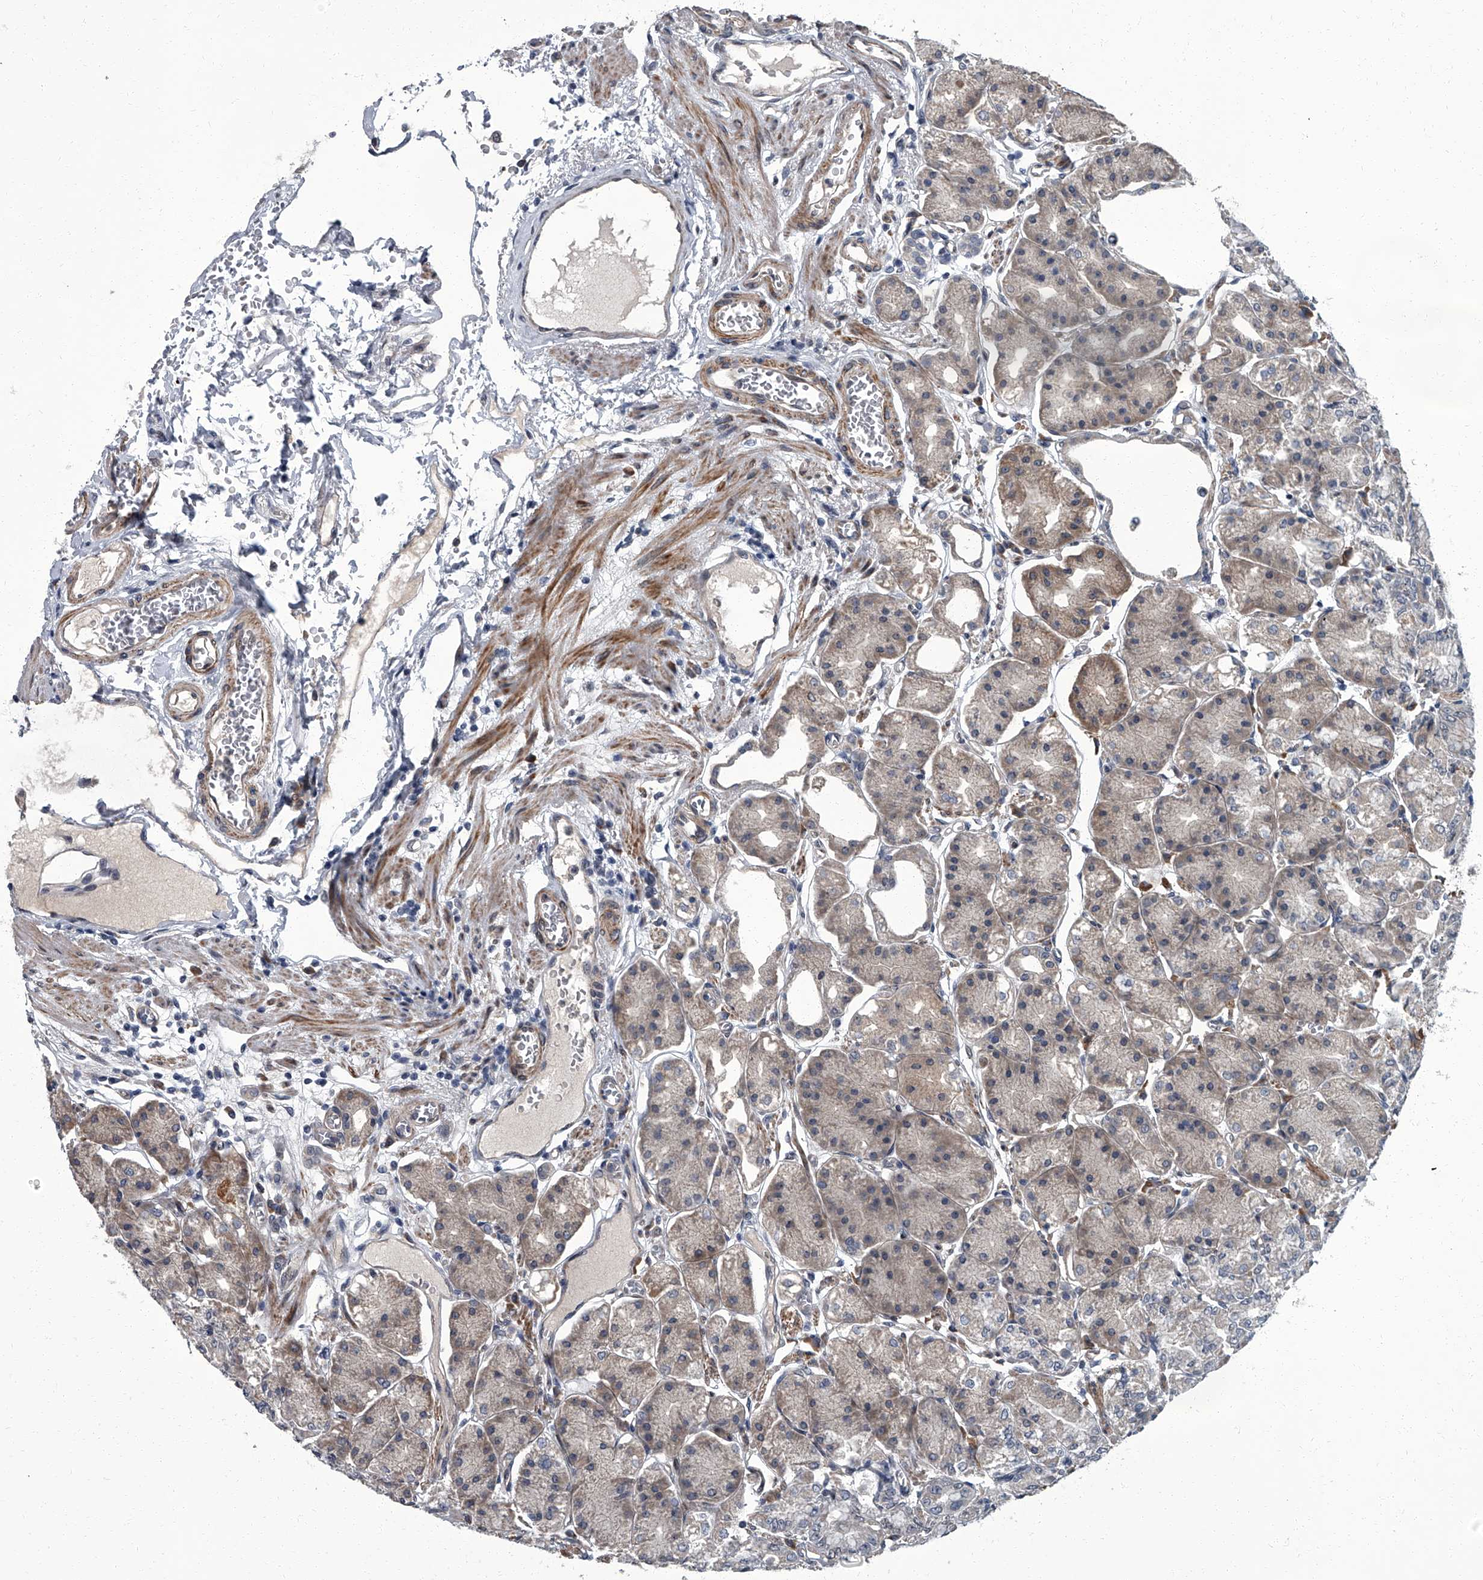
{"staining": {"intensity": "weak", "quantity": "25%-75%", "location": "cytoplasmic/membranous"}, "tissue": "stomach", "cell_type": "Glandular cells", "image_type": "normal", "snomed": [{"axis": "morphology", "description": "Normal tissue, NOS"}, {"axis": "topography", "description": "Stomach, lower"}], "caption": "Immunohistochemistry (IHC) (DAB) staining of unremarkable stomach reveals weak cytoplasmic/membranous protein expression in approximately 25%-75% of glandular cells.", "gene": "ZNF274", "patient": {"sex": "male", "age": 71}}